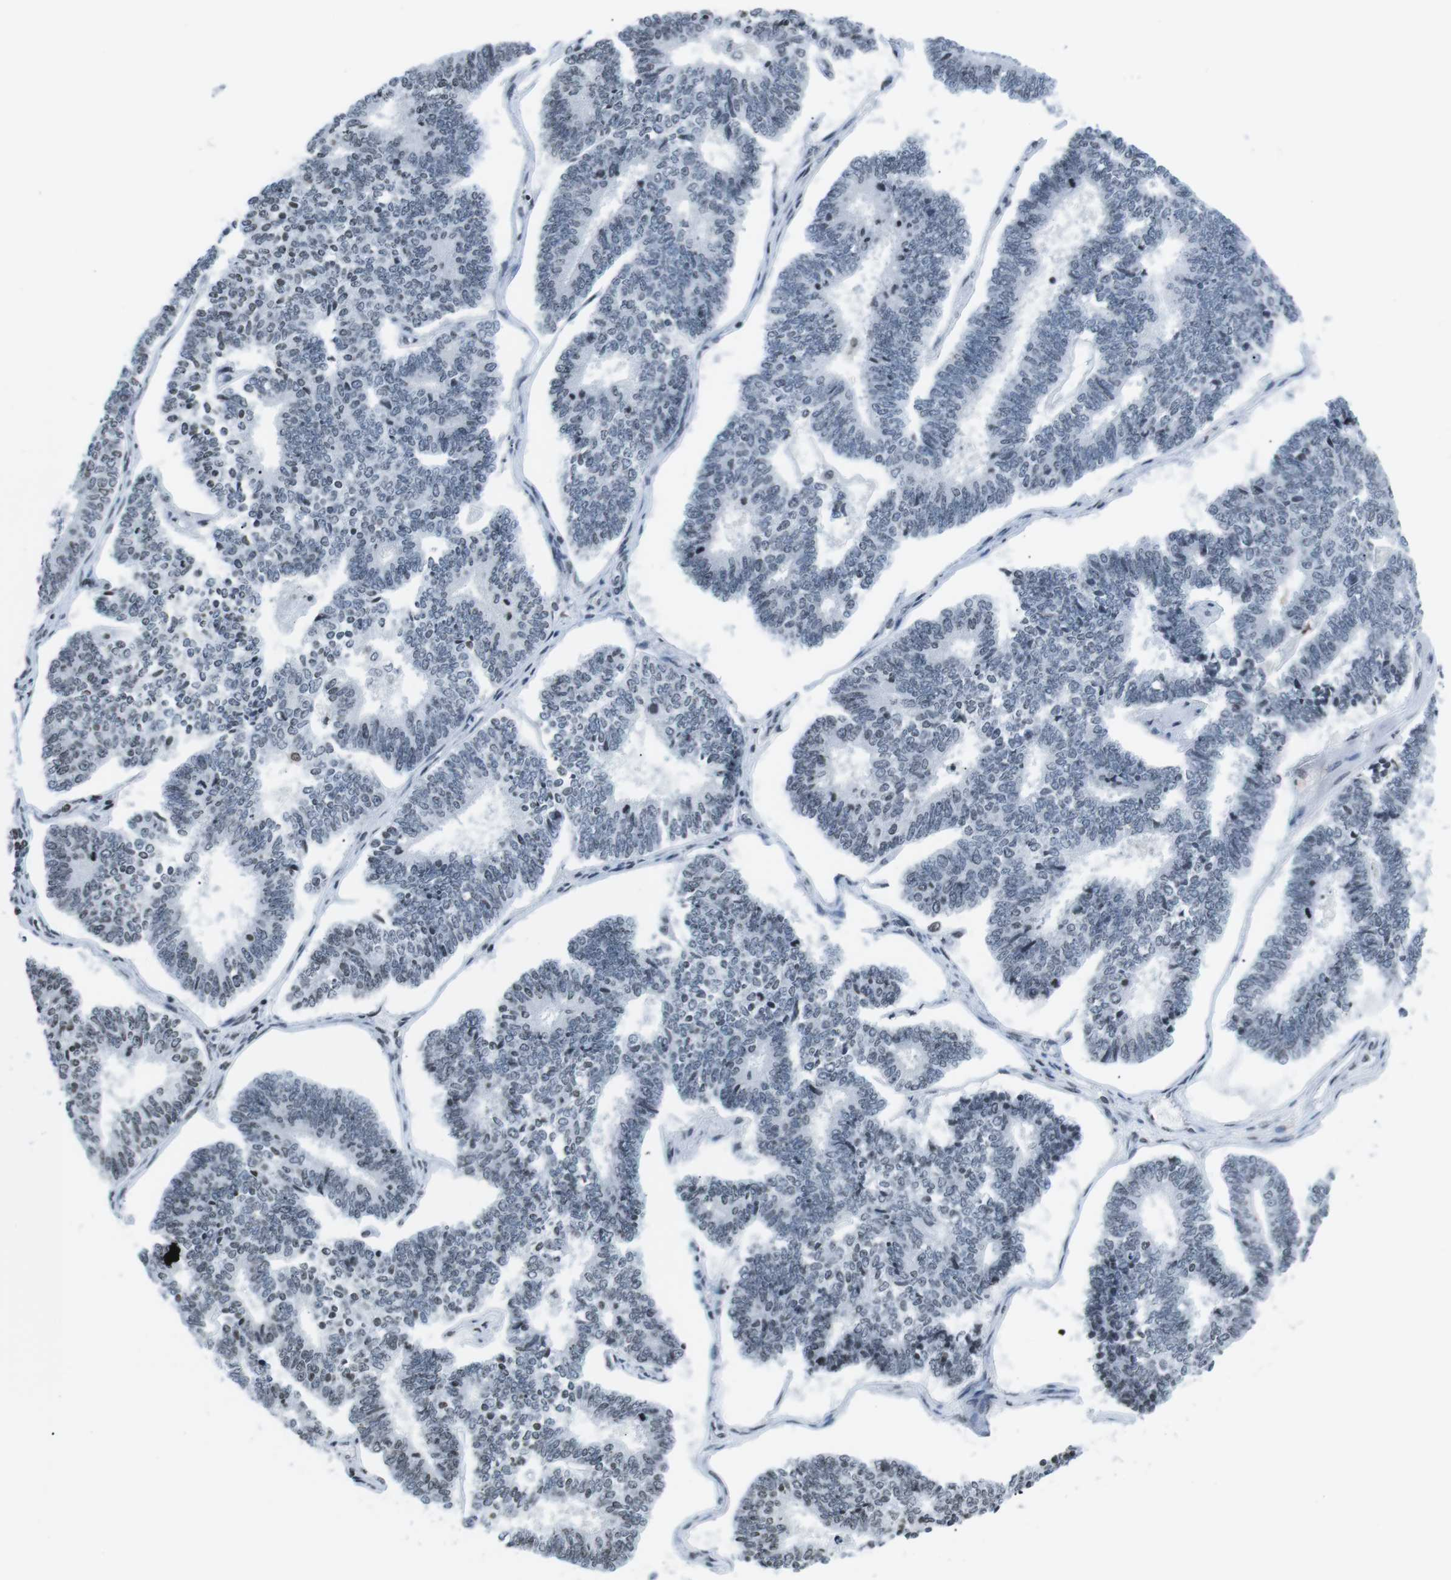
{"staining": {"intensity": "negative", "quantity": "none", "location": "none"}, "tissue": "endometrial cancer", "cell_type": "Tumor cells", "image_type": "cancer", "snomed": [{"axis": "morphology", "description": "Adenocarcinoma, NOS"}, {"axis": "topography", "description": "Endometrium"}], "caption": "IHC of human endometrial cancer exhibits no staining in tumor cells.", "gene": "E2F2", "patient": {"sex": "female", "age": 70}}